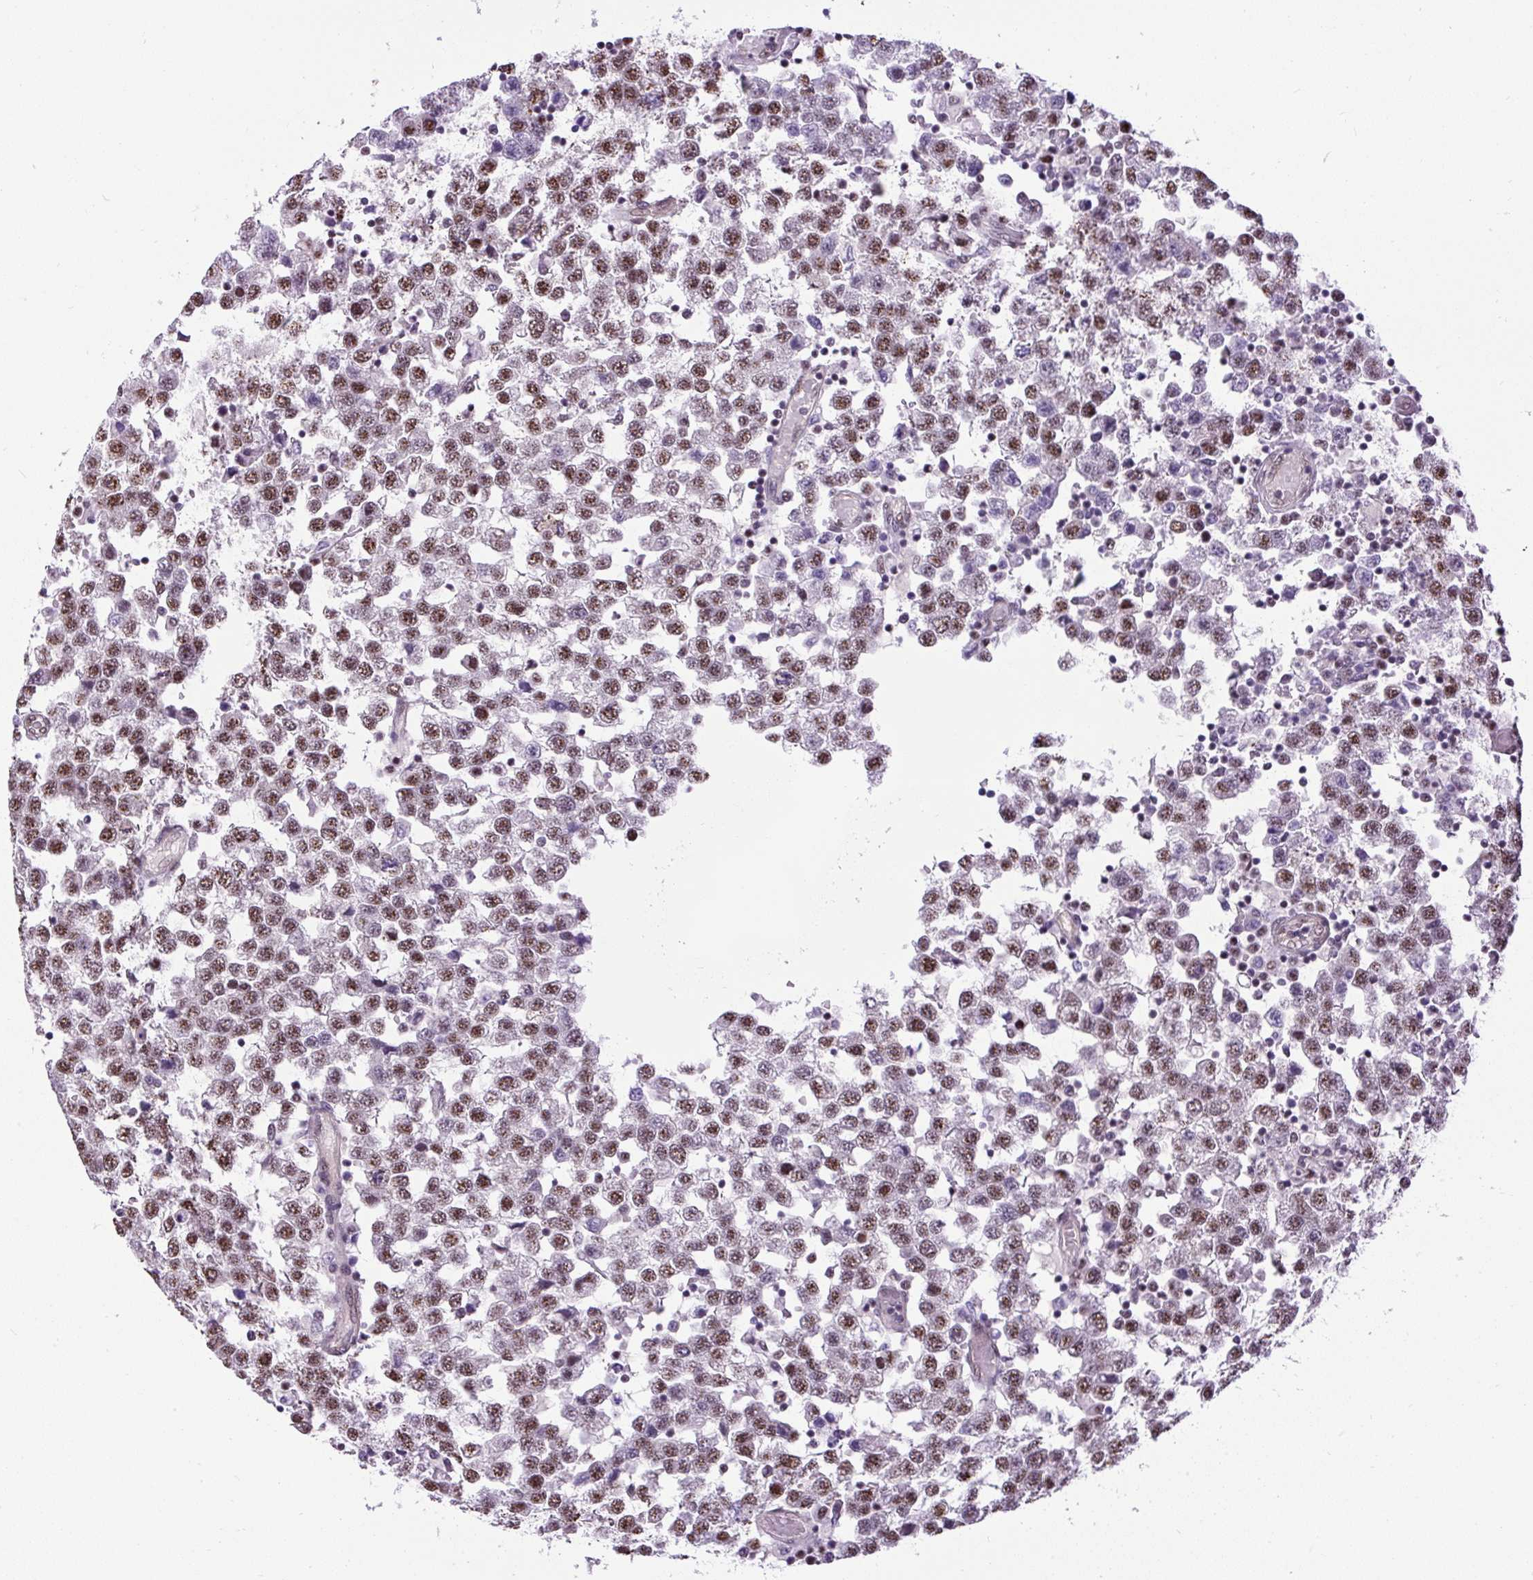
{"staining": {"intensity": "moderate", "quantity": "25%-75%", "location": "nuclear"}, "tissue": "testis cancer", "cell_type": "Tumor cells", "image_type": "cancer", "snomed": [{"axis": "morphology", "description": "Seminoma, NOS"}, {"axis": "topography", "description": "Testis"}], "caption": "IHC of human seminoma (testis) demonstrates medium levels of moderate nuclear expression in approximately 25%-75% of tumor cells. (Brightfield microscopy of DAB IHC at high magnification).", "gene": "SMC5", "patient": {"sex": "male", "age": 34}}